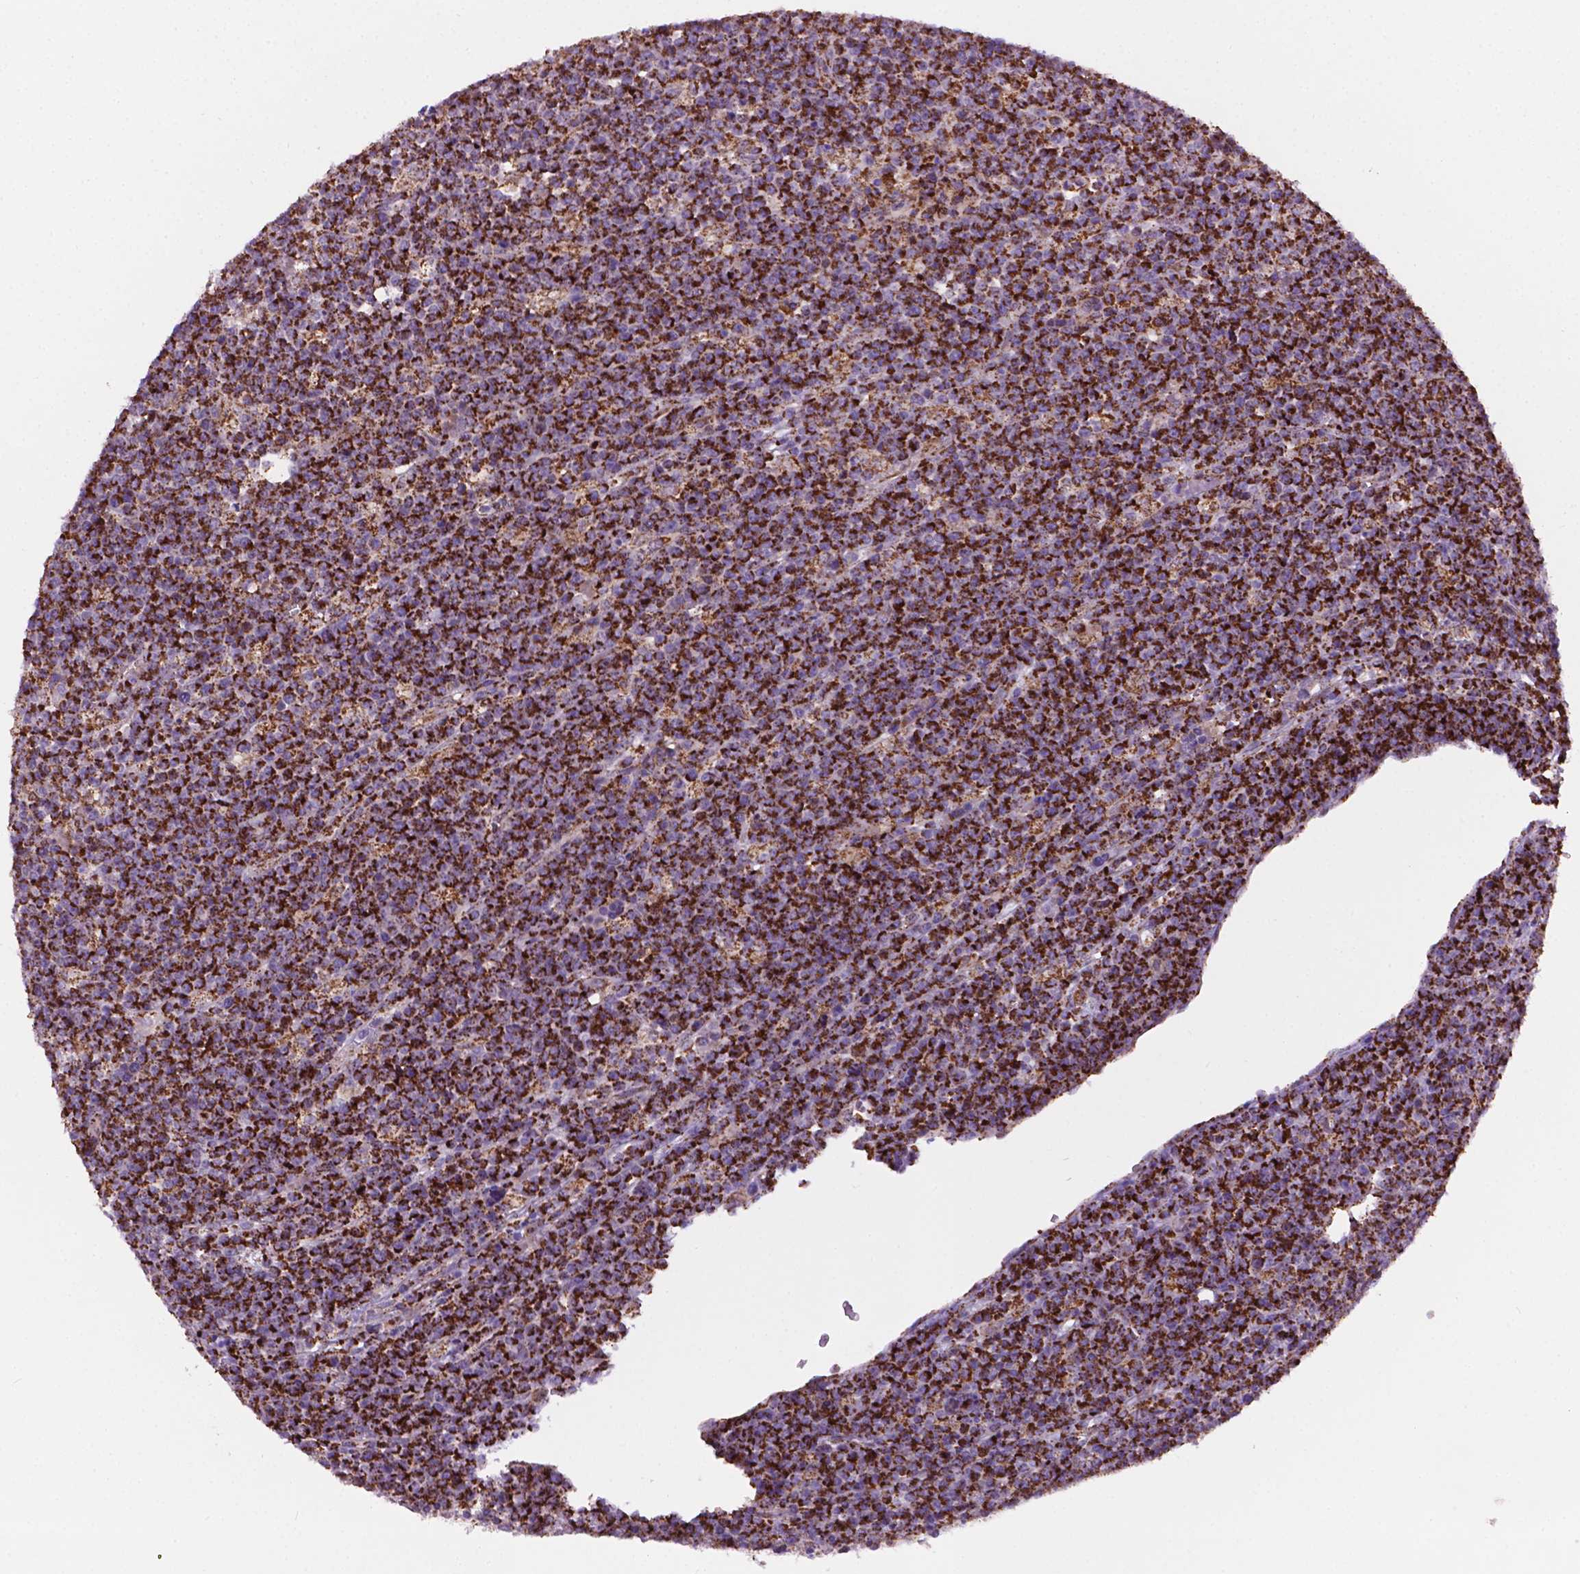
{"staining": {"intensity": "strong", "quantity": ">75%", "location": "cytoplasmic/membranous"}, "tissue": "lymphoma", "cell_type": "Tumor cells", "image_type": "cancer", "snomed": [{"axis": "morphology", "description": "Malignant lymphoma, non-Hodgkin's type, High grade"}, {"axis": "topography", "description": "Ovary"}], "caption": "Lymphoma was stained to show a protein in brown. There is high levels of strong cytoplasmic/membranous expression in approximately >75% of tumor cells.", "gene": "ILVBL", "patient": {"sex": "female", "age": 56}}